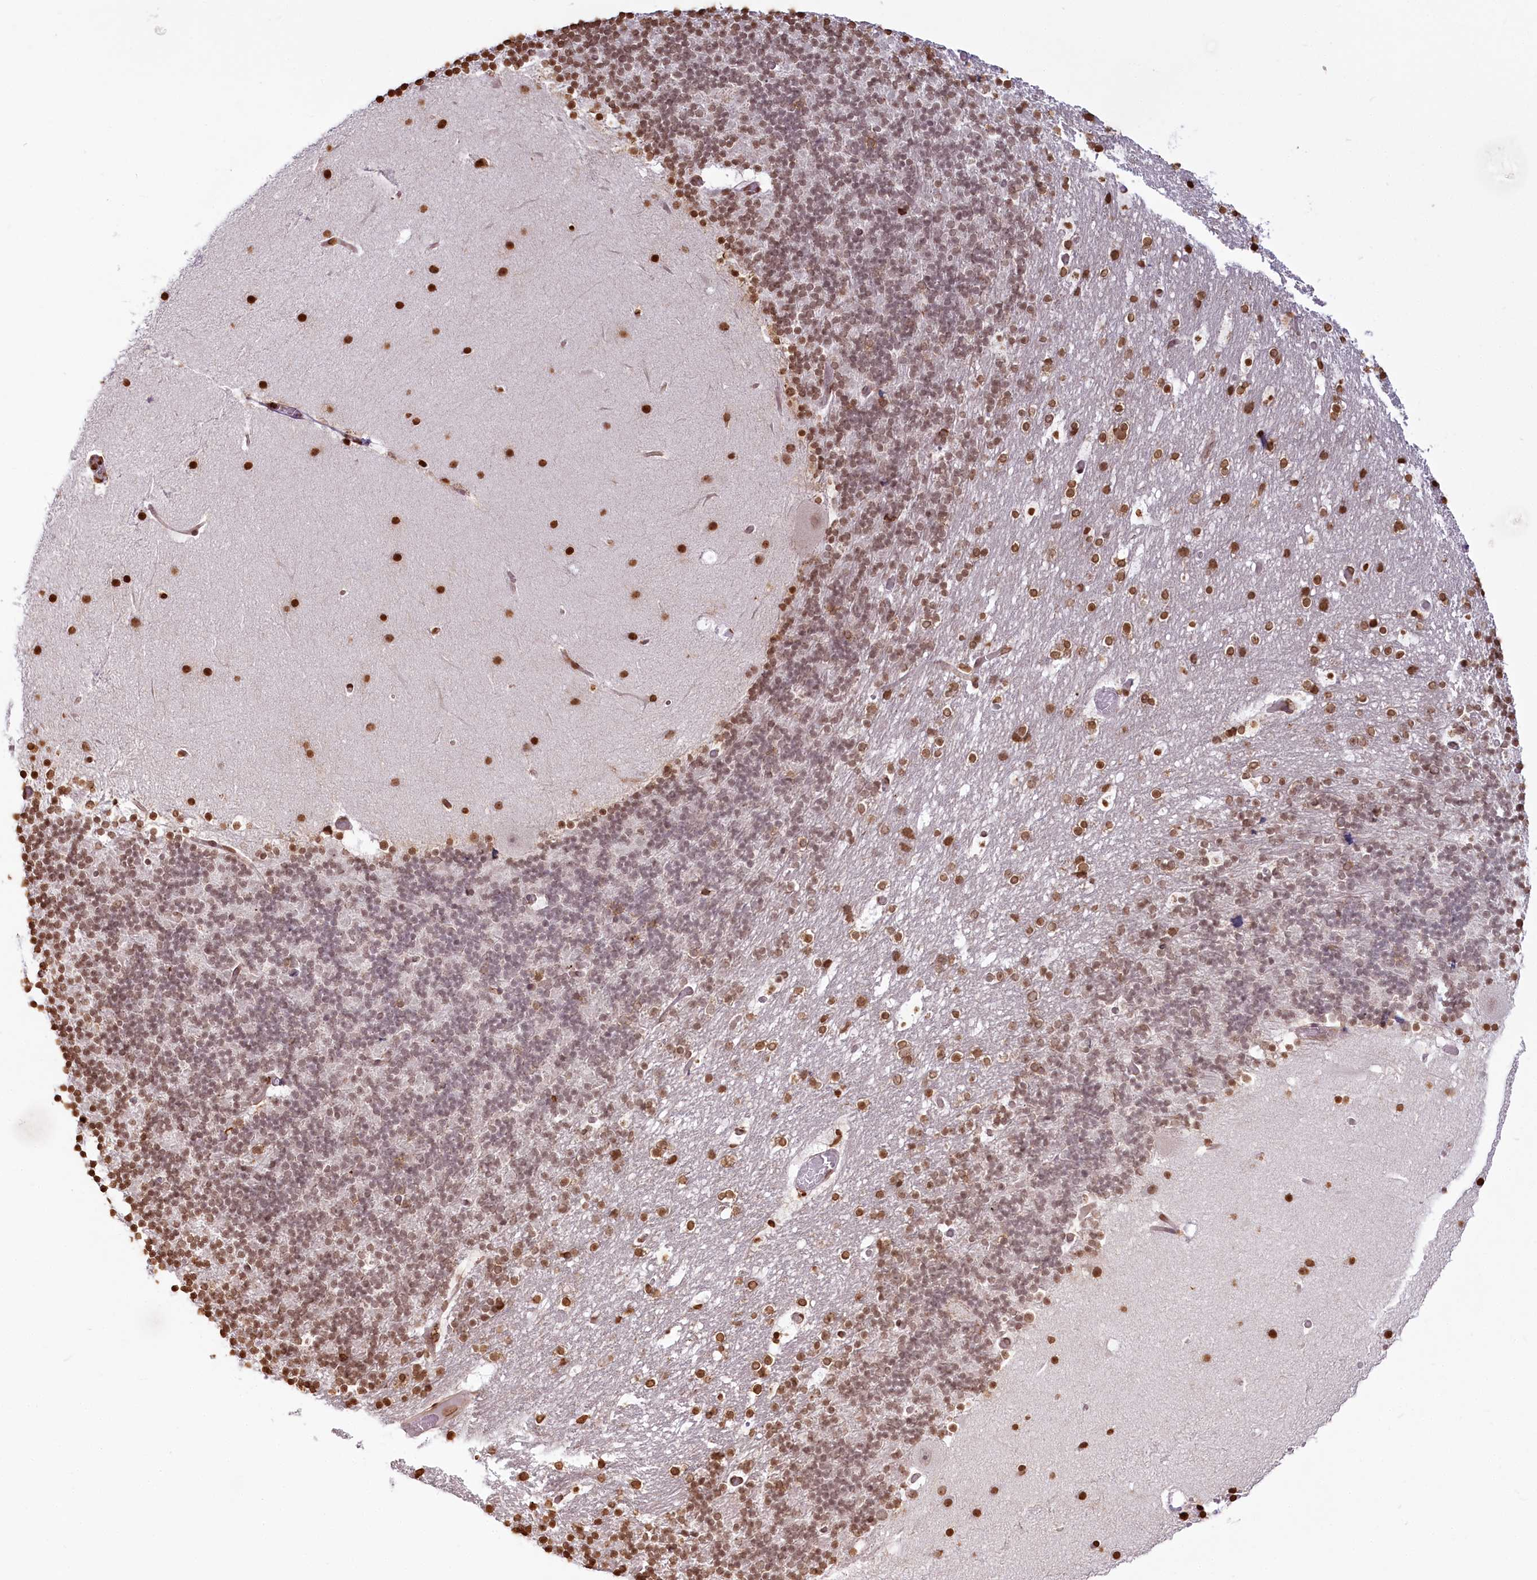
{"staining": {"intensity": "moderate", "quantity": "25%-75%", "location": "nuclear"}, "tissue": "cerebellum", "cell_type": "Cells in granular layer", "image_type": "normal", "snomed": [{"axis": "morphology", "description": "Normal tissue, NOS"}, {"axis": "topography", "description": "Cerebellum"}], "caption": "Immunohistochemistry (DAB (3,3'-diaminobenzidine)) staining of unremarkable human cerebellum displays moderate nuclear protein staining in approximately 25%-75% of cells in granular layer.", "gene": "FAM13A", "patient": {"sex": "male", "age": 57}}